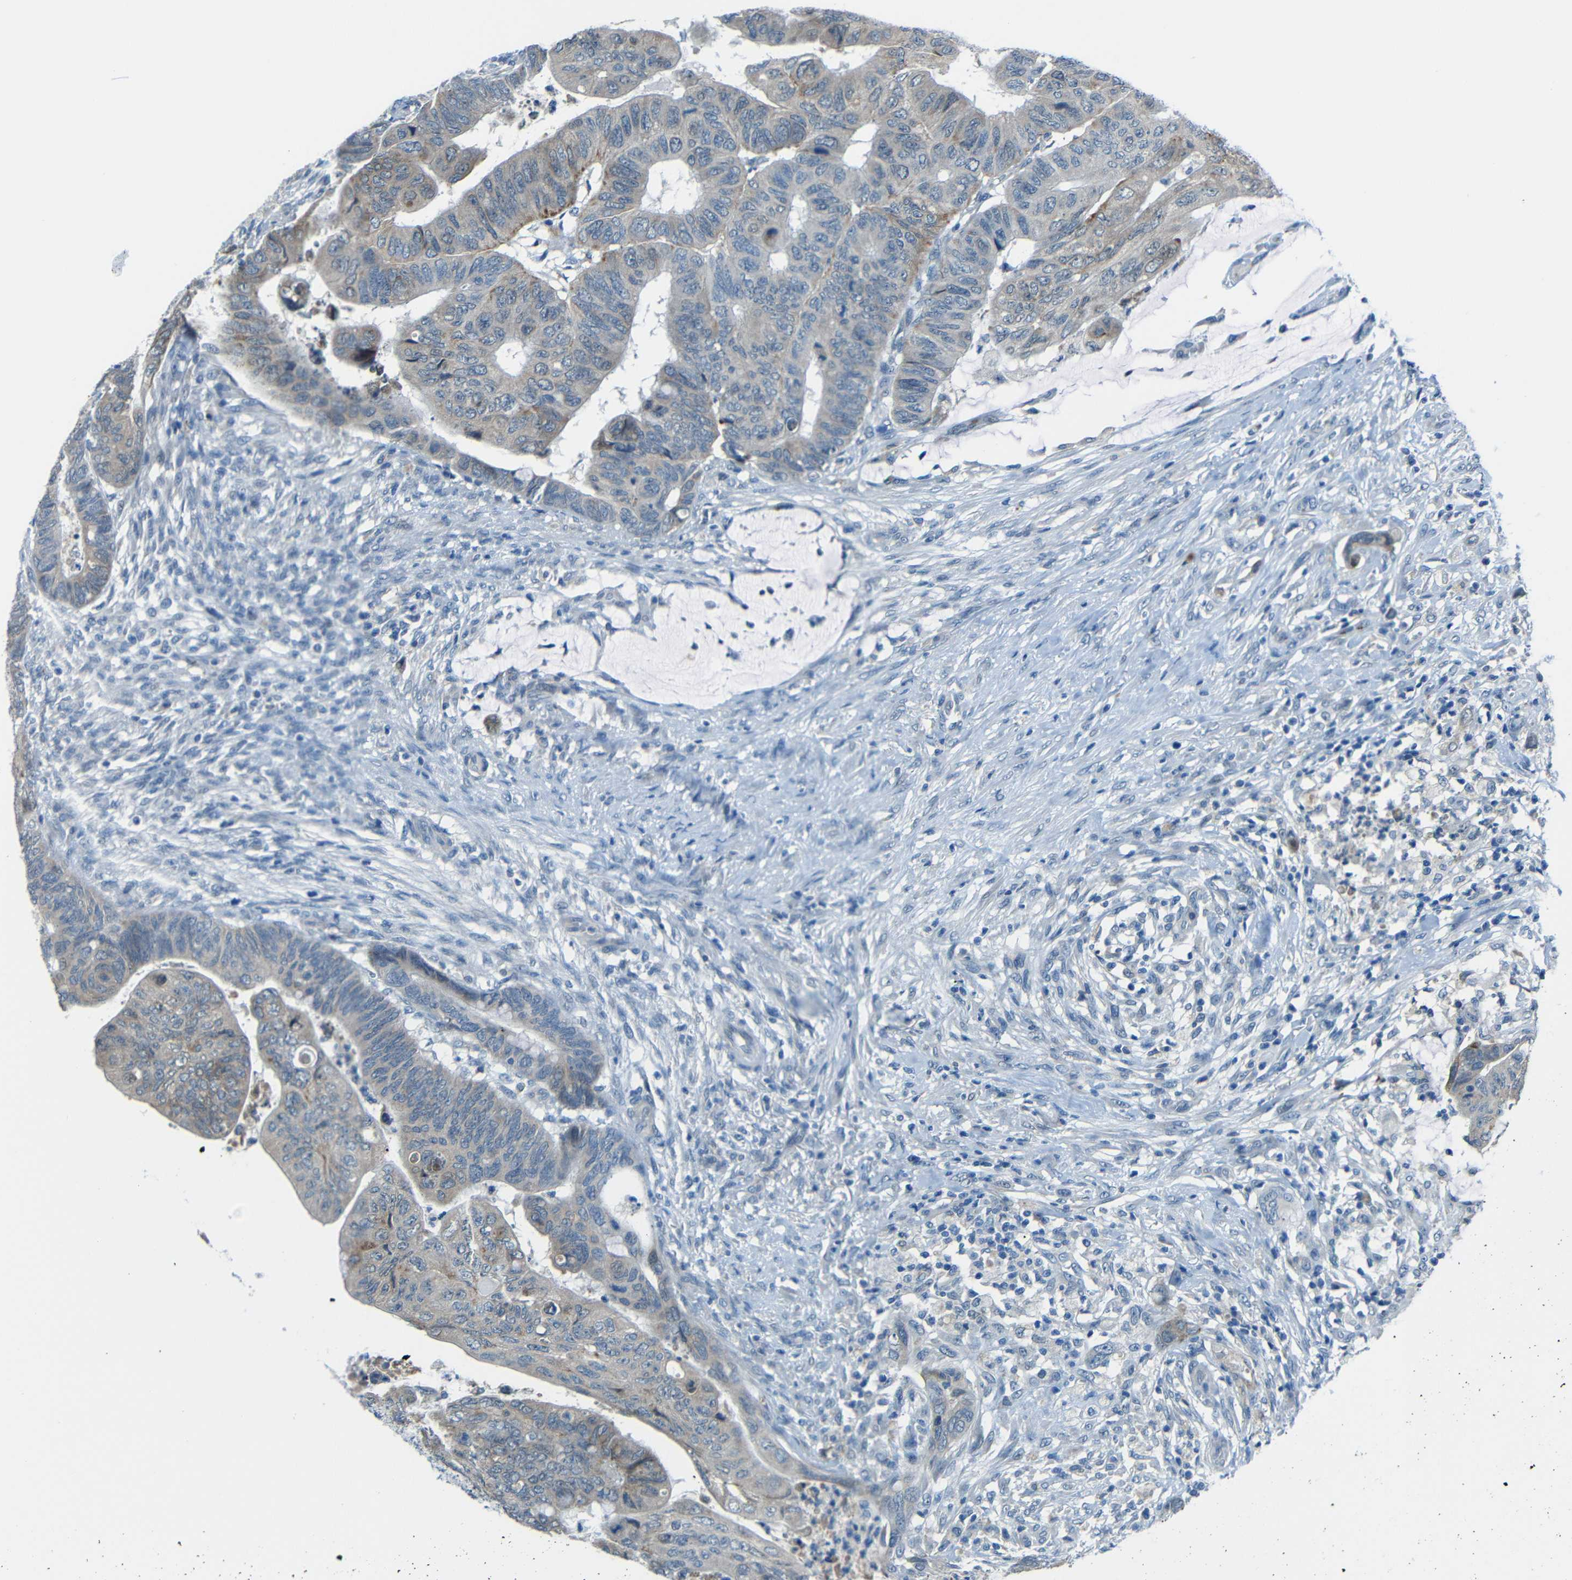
{"staining": {"intensity": "moderate", "quantity": "25%-75%", "location": "cytoplasmic/membranous"}, "tissue": "colorectal cancer", "cell_type": "Tumor cells", "image_type": "cancer", "snomed": [{"axis": "morphology", "description": "Normal tissue, NOS"}, {"axis": "morphology", "description": "Adenocarcinoma, NOS"}, {"axis": "topography", "description": "Rectum"}, {"axis": "topography", "description": "Peripheral nerve tissue"}], "caption": "A brown stain shows moderate cytoplasmic/membranous positivity of a protein in colorectal adenocarcinoma tumor cells.", "gene": "ANKRD22", "patient": {"sex": "male", "age": 92}}